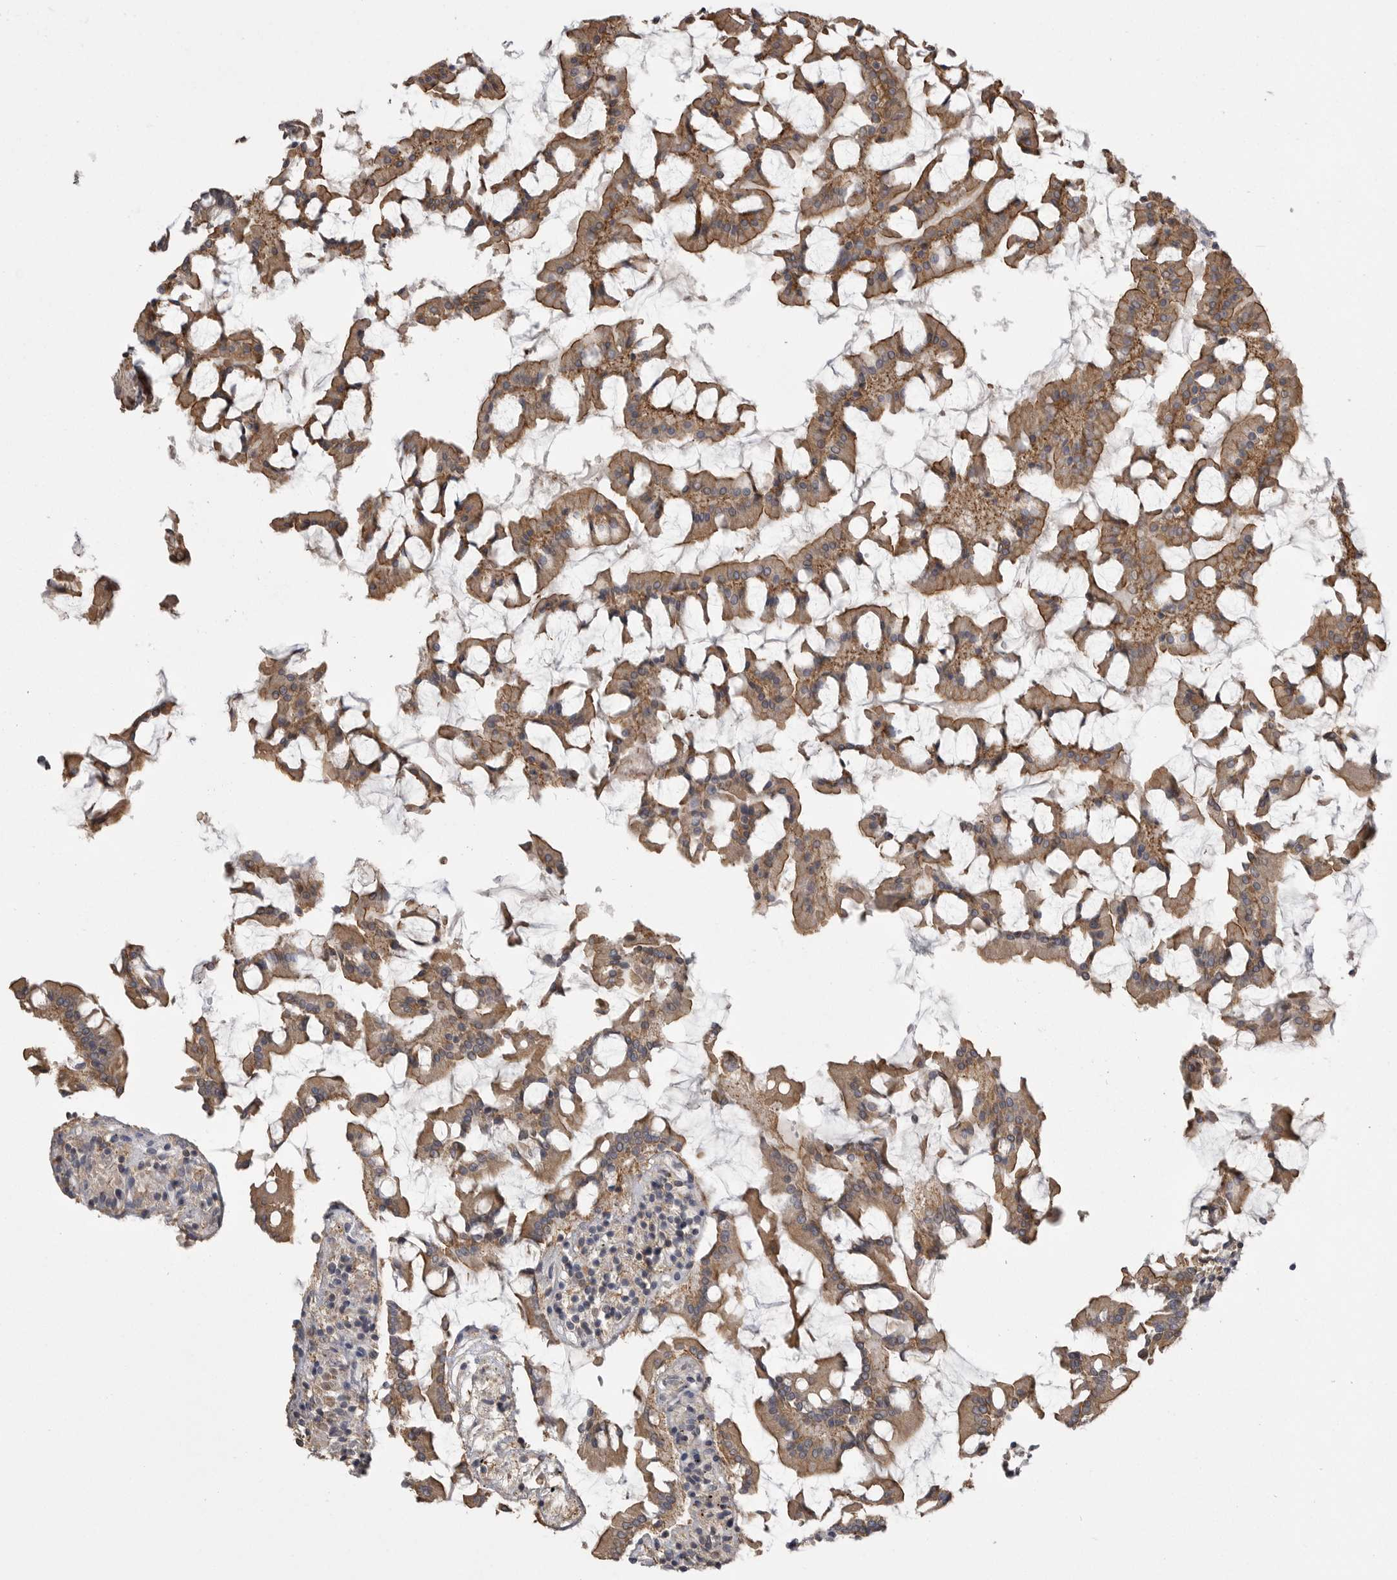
{"staining": {"intensity": "moderate", "quantity": ">75%", "location": "cytoplasmic/membranous"}, "tissue": "small intestine", "cell_type": "Glandular cells", "image_type": "normal", "snomed": [{"axis": "morphology", "description": "Normal tissue, NOS"}, {"axis": "topography", "description": "Small intestine"}], "caption": "High-magnification brightfield microscopy of benign small intestine stained with DAB (brown) and counterstained with hematoxylin (blue). glandular cells exhibit moderate cytoplasmic/membranous positivity is appreciated in approximately>75% of cells.", "gene": "CMTM6", "patient": {"sex": "male", "age": 41}}